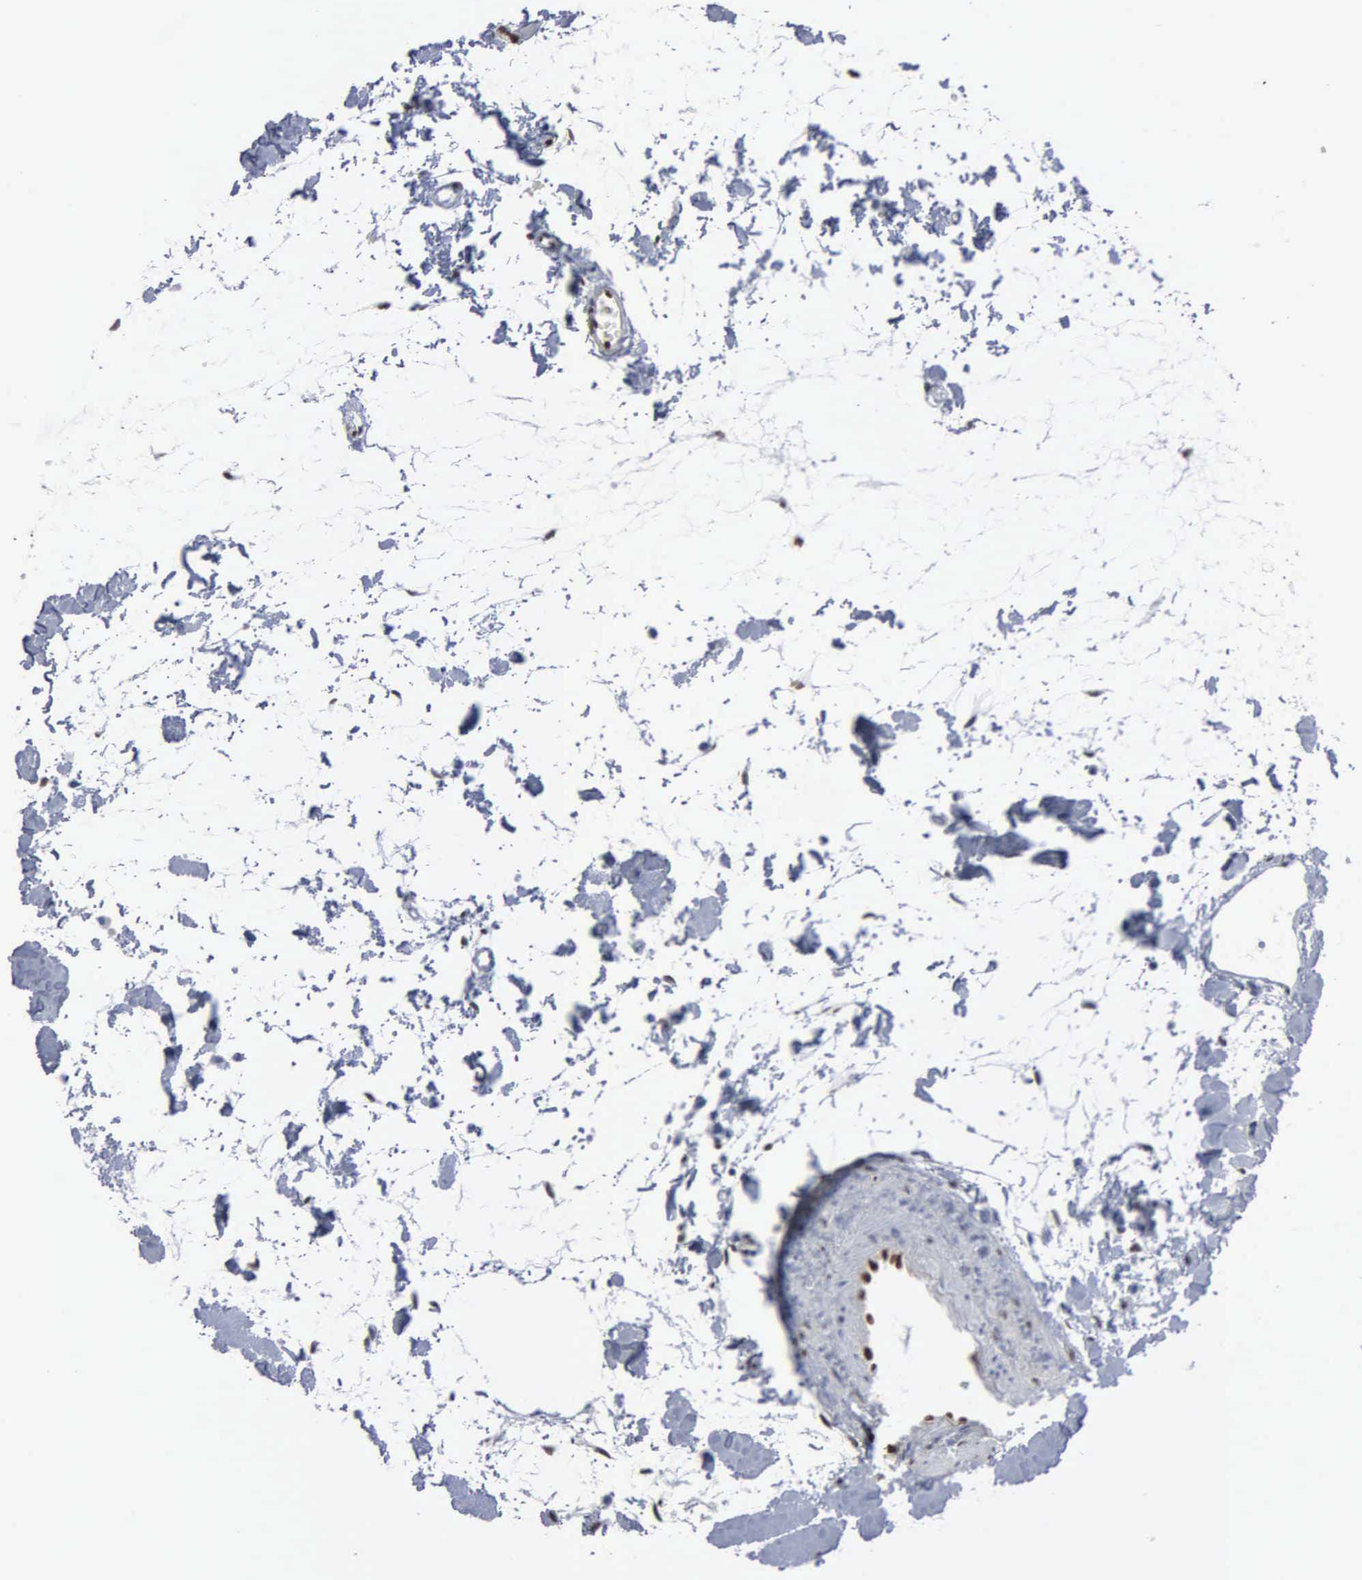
{"staining": {"intensity": "negative", "quantity": "none", "location": "none"}, "tissue": "small intestine", "cell_type": "Glandular cells", "image_type": "normal", "snomed": [{"axis": "morphology", "description": "Normal tissue, NOS"}, {"axis": "topography", "description": "Small intestine"}], "caption": "Glandular cells show no significant protein positivity in normal small intestine. The staining is performed using DAB brown chromogen with nuclei counter-stained in using hematoxylin.", "gene": "FGF2", "patient": {"sex": "female", "age": 37}}